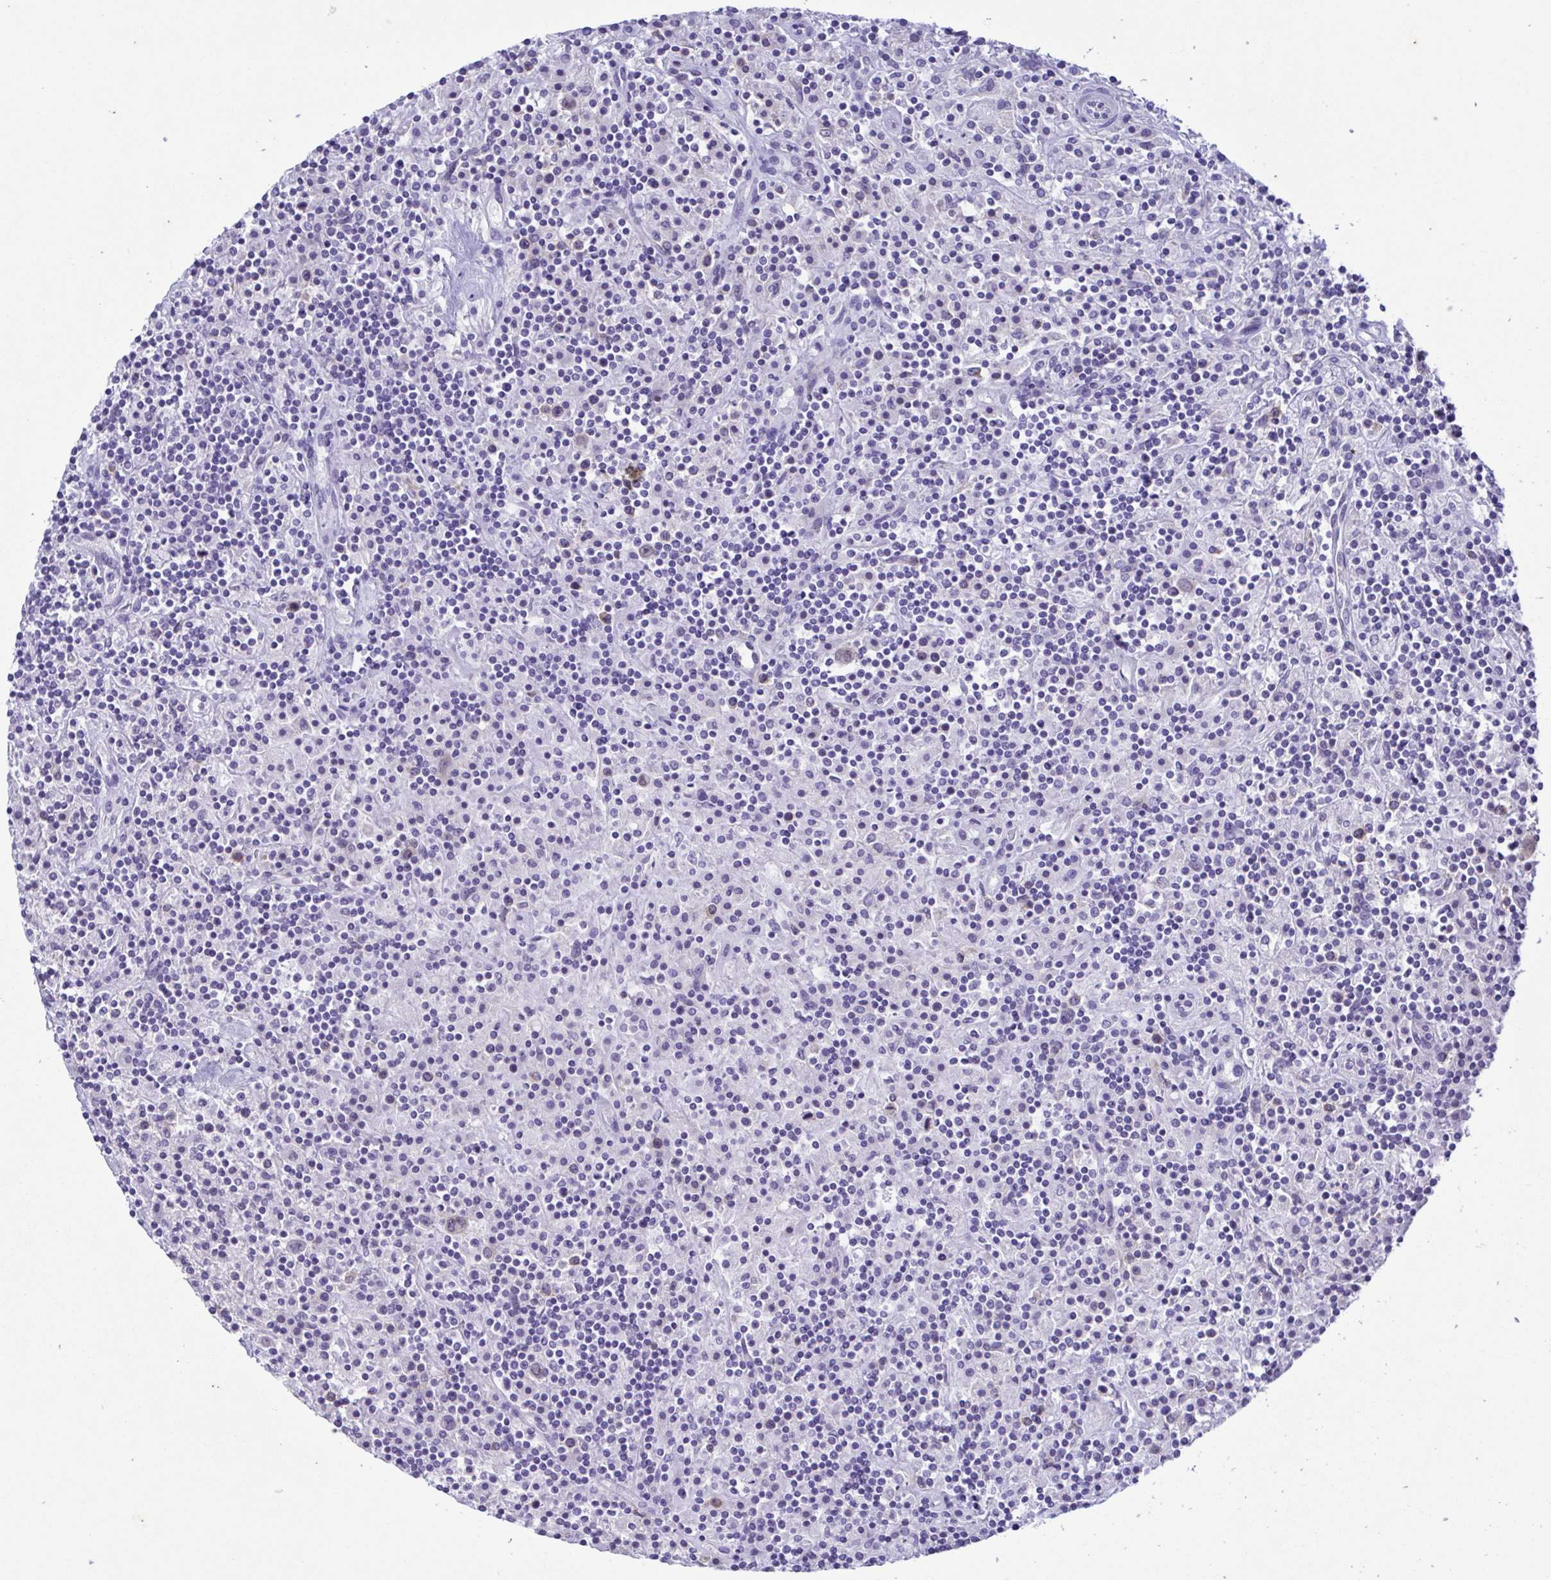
{"staining": {"intensity": "negative", "quantity": "none", "location": "none"}, "tissue": "lymphoma", "cell_type": "Tumor cells", "image_type": "cancer", "snomed": [{"axis": "morphology", "description": "Hodgkin's disease, NOS"}, {"axis": "topography", "description": "Lymph node"}], "caption": "Immunohistochemistry (IHC) photomicrograph of neoplastic tissue: human Hodgkin's disease stained with DAB (3,3'-diaminobenzidine) displays no significant protein positivity in tumor cells.", "gene": "TNNI3", "patient": {"sex": "male", "age": 70}}